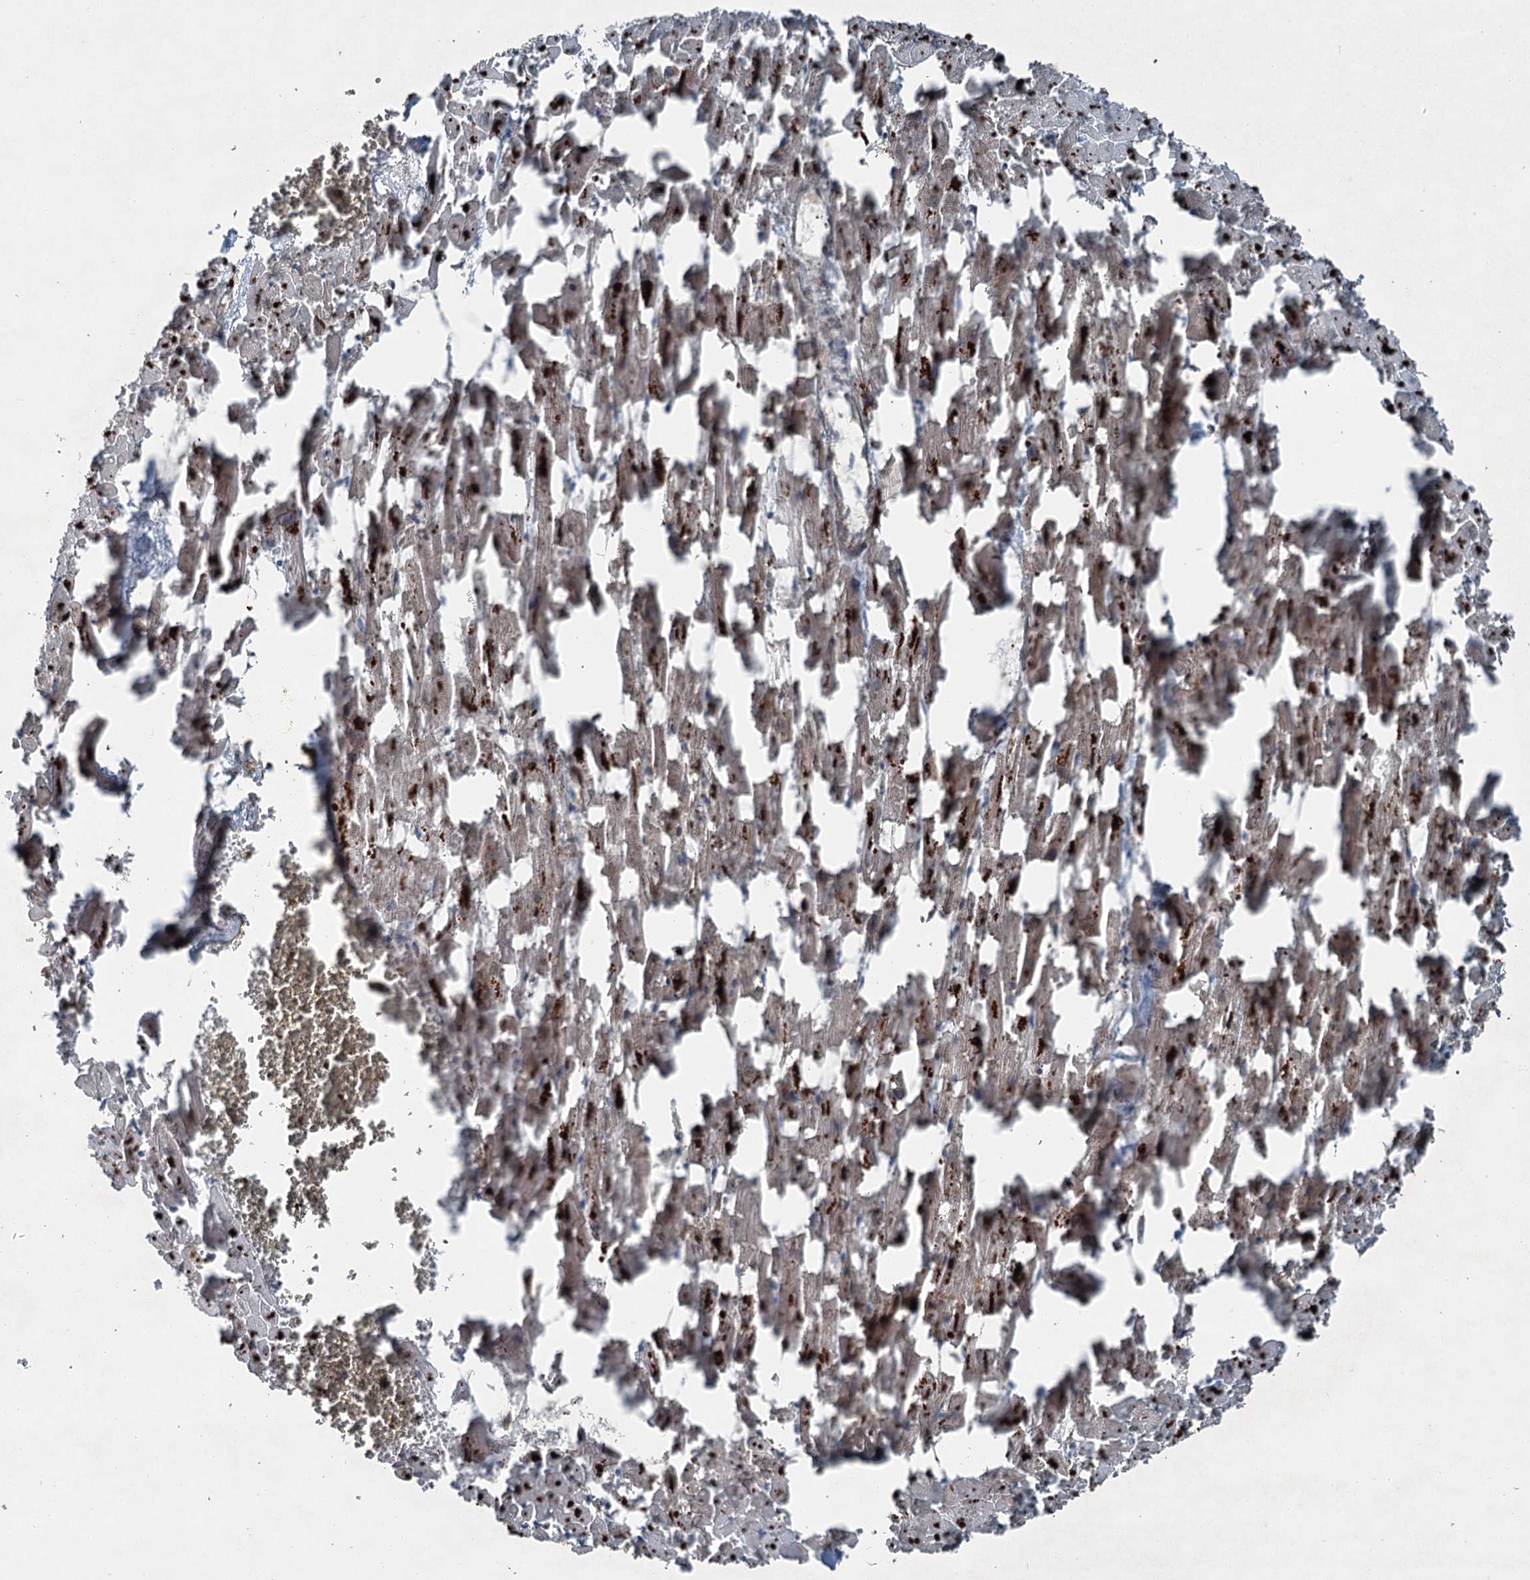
{"staining": {"intensity": "moderate", "quantity": ">75%", "location": "cytoplasmic/membranous,nuclear"}, "tissue": "heart muscle", "cell_type": "Cardiomyocytes", "image_type": "normal", "snomed": [{"axis": "morphology", "description": "Normal tissue, NOS"}, {"axis": "topography", "description": "Heart"}], "caption": "A high-resolution histopathology image shows immunohistochemistry (IHC) staining of unremarkable heart muscle, which demonstrates moderate cytoplasmic/membranous,nuclear staining in approximately >75% of cardiomyocytes.", "gene": "BORCS7", "patient": {"sex": "female", "age": 64}}